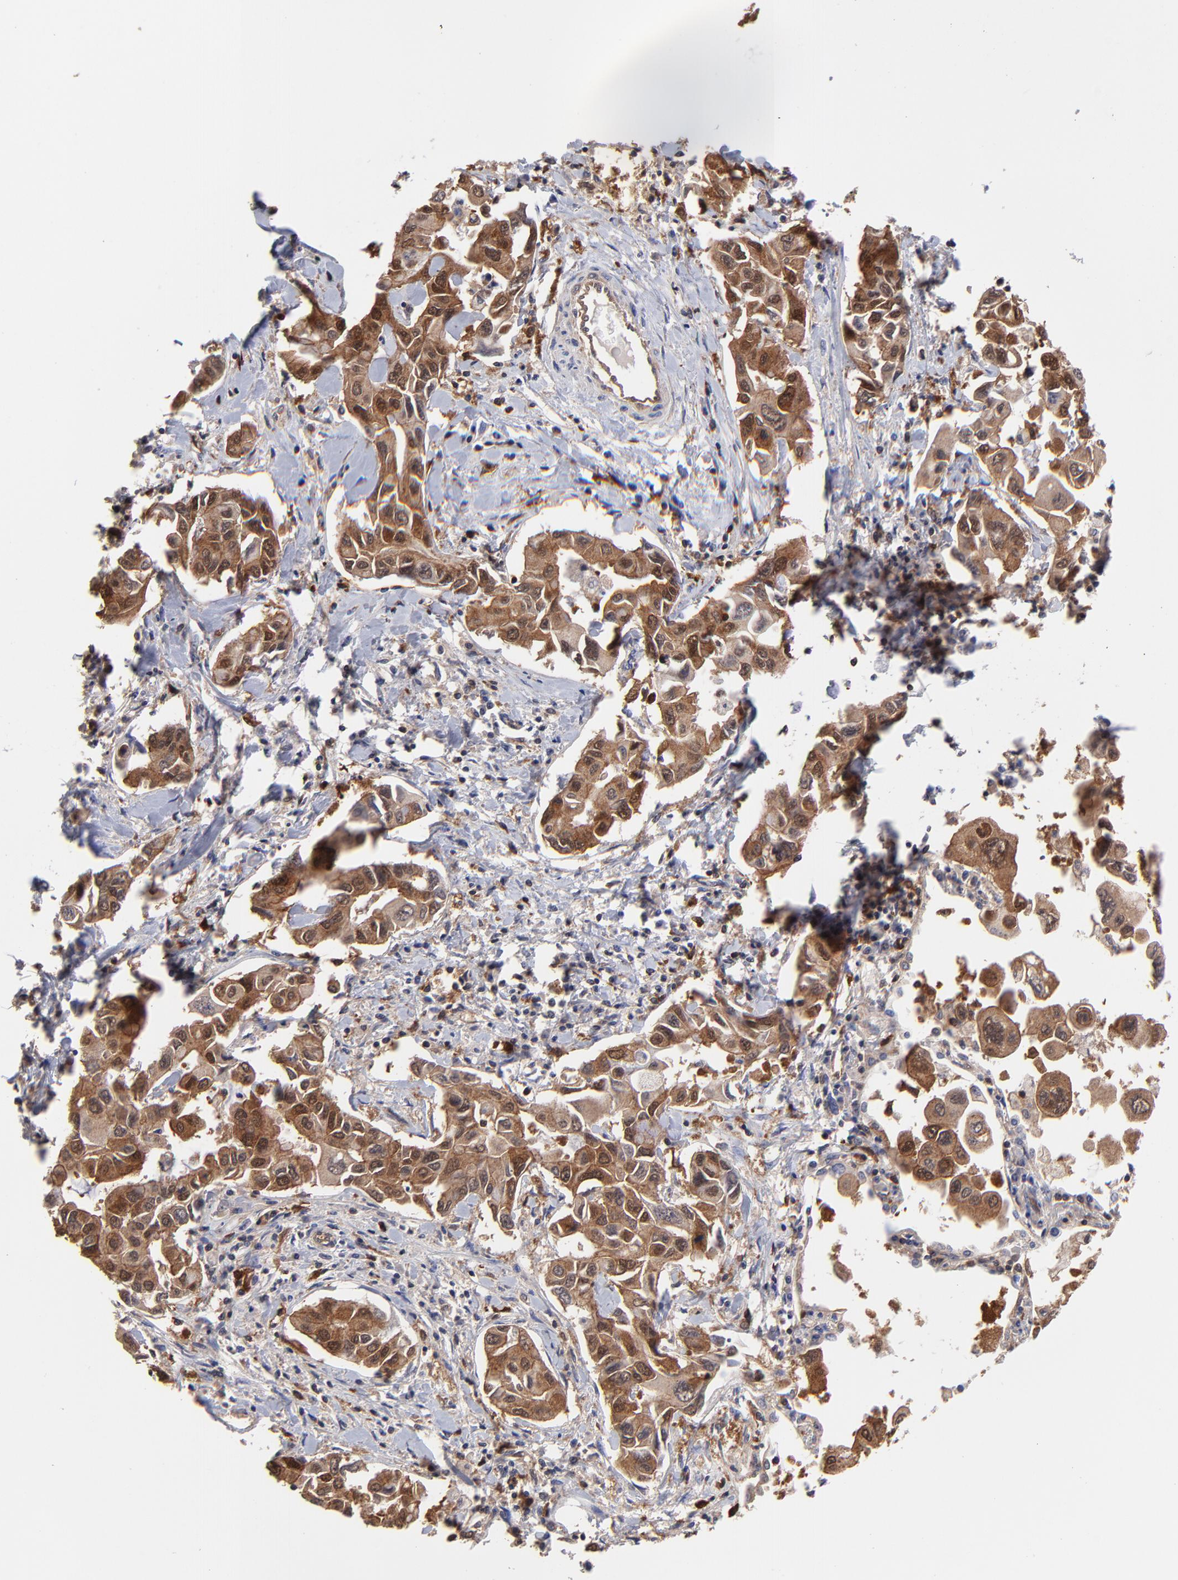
{"staining": {"intensity": "moderate", "quantity": ">75%", "location": "cytoplasmic/membranous,nuclear"}, "tissue": "lung cancer", "cell_type": "Tumor cells", "image_type": "cancer", "snomed": [{"axis": "morphology", "description": "Adenocarcinoma, NOS"}, {"axis": "topography", "description": "Lymph node"}, {"axis": "topography", "description": "Lung"}], "caption": "This is an image of immunohistochemistry staining of lung cancer, which shows moderate expression in the cytoplasmic/membranous and nuclear of tumor cells.", "gene": "DCTPP1", "patient": {"sex": "male", "age": 64}}